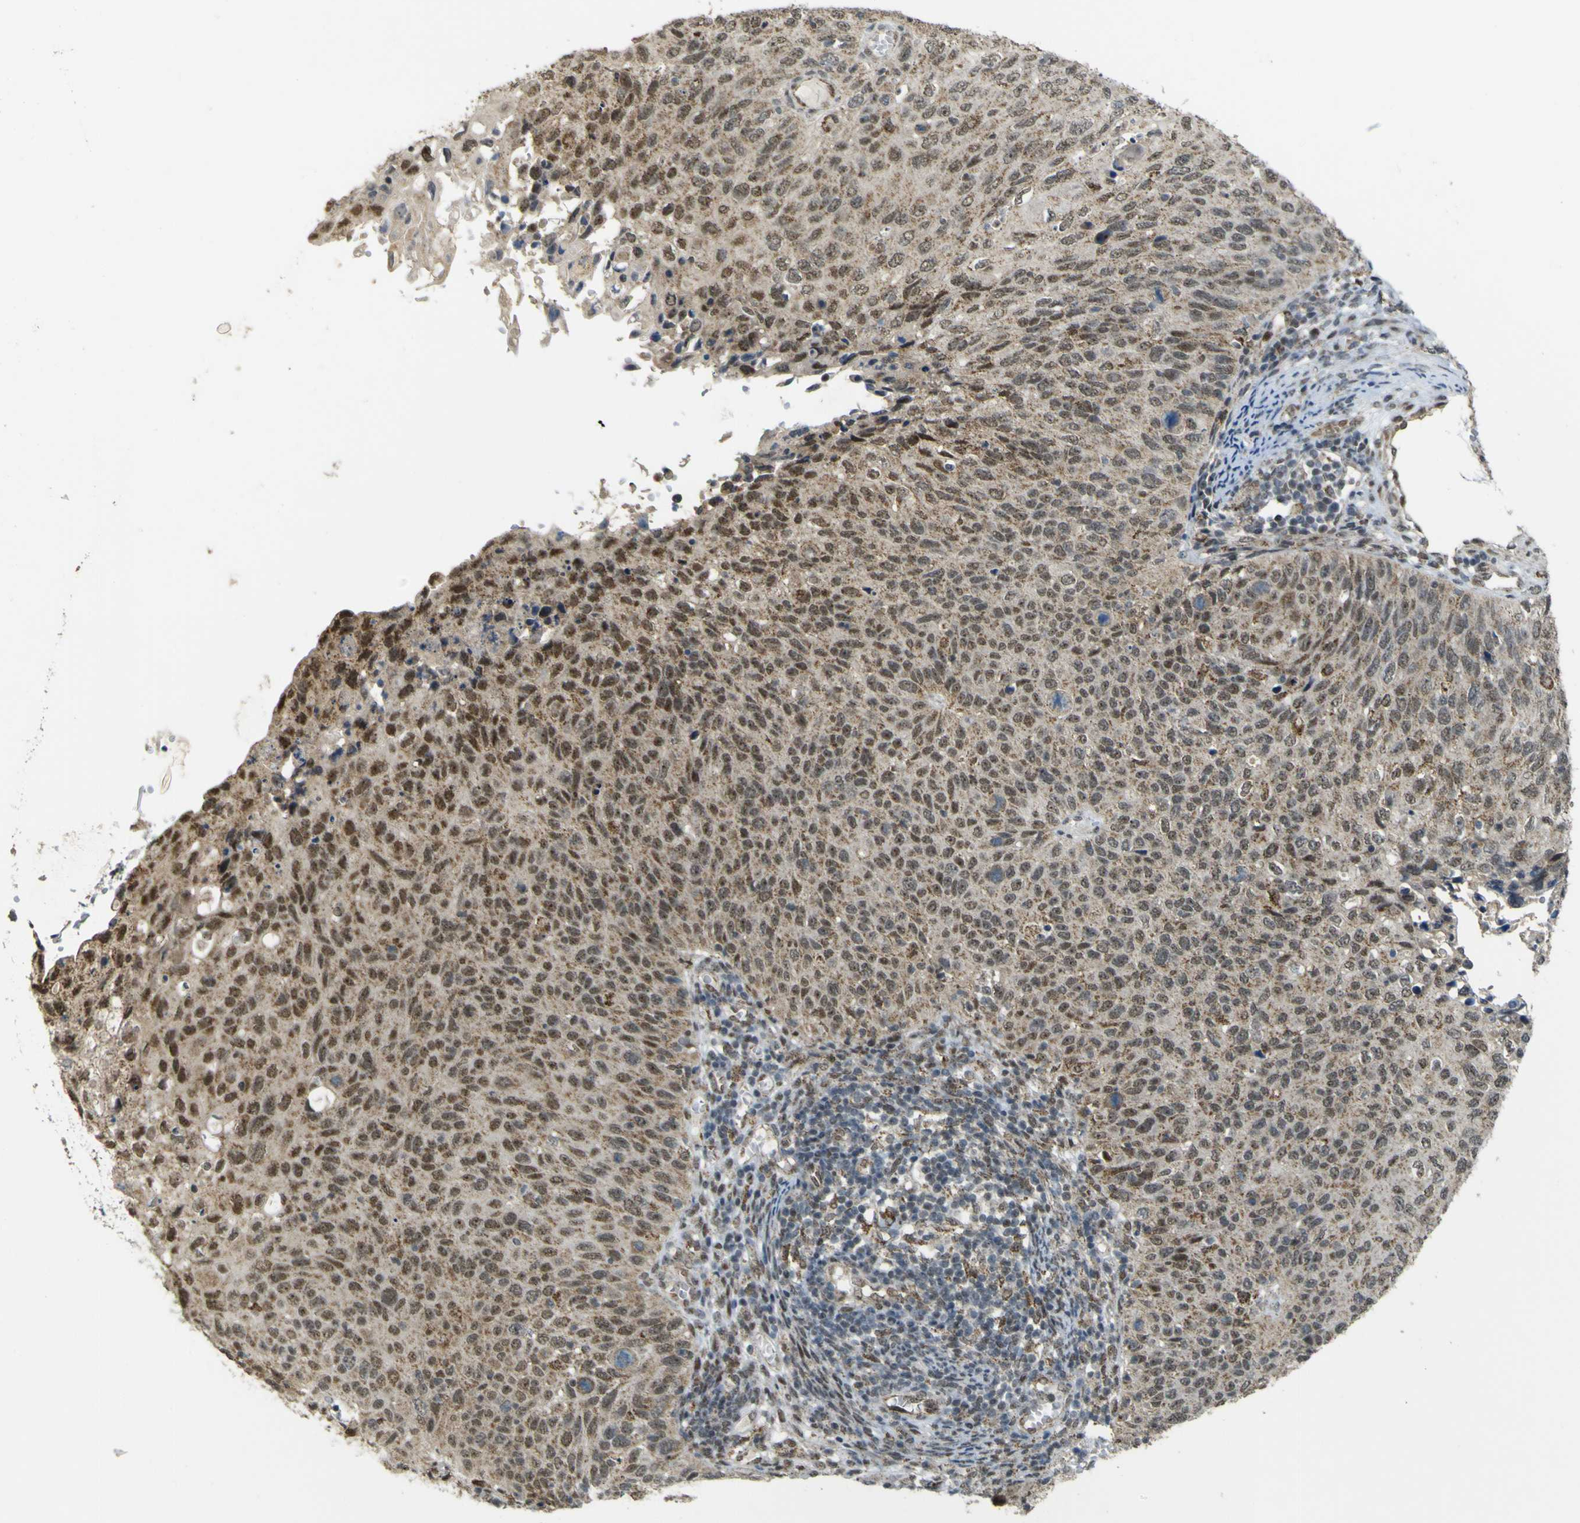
{"staining": {"intensity": "moderate", "quantity": ">75%", "location": "cytoplasmic/membranous,nuclear"}, "tissue": "cervical cancer", "cell_type": "Tumor cells", "image_type": "cancer", "snomed": [{"axis": "morphology", "description": "Squamous cell carcinoma, NOS"}, {"axis": "topography", "description": "Cervix"}], "caption": "DAB immunohistochemical staining of cervical squamous cell carcinoma displays moderate cytoplasmic/membranous and nuclear protein positivity in about >75% of tumor cells.", "gene": "ACBD5", "patient": {"sex": "female", "age": 70}}